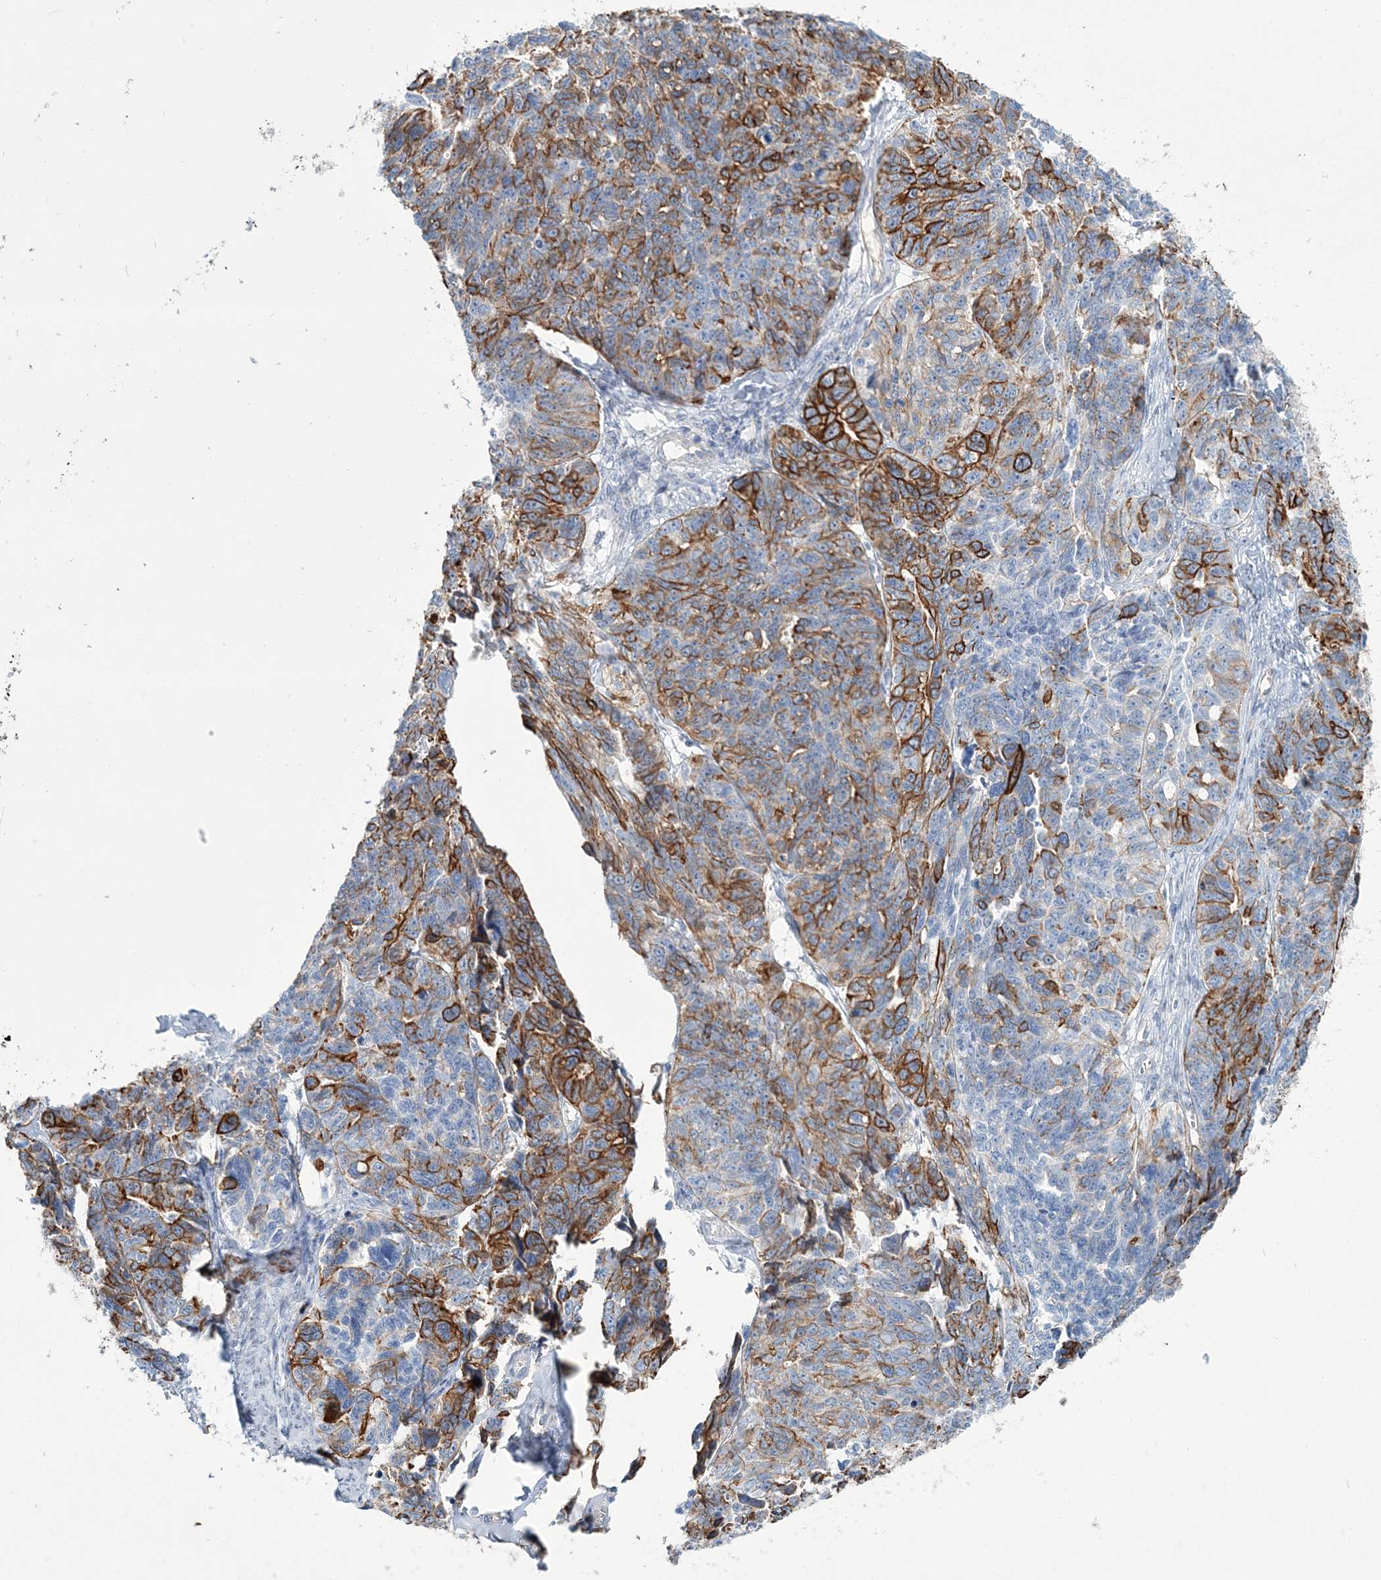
{"staining": {"intensity": "strong", "quantity": "25%-75%", "location": "cytoplasmic/membranous"}, "tissue": "ovarian cancer", "cell_type": "Tumor cells", "image_type": "cancer", "snomed": [{"axis": "morphology", "description": "Cystadenocarcinoma, serous, NOS"}, {"axis": "topography", "description": "Ovary"}], "caption": "A high amount of strong cytoplasmic/membranous staining is seen in approximately 25%-75% of tumor cells in ovarian serous cystadenocarcinoma tissue.", "gene": "ADGRL1", "patient": {"sex": "female", "age": 79}}